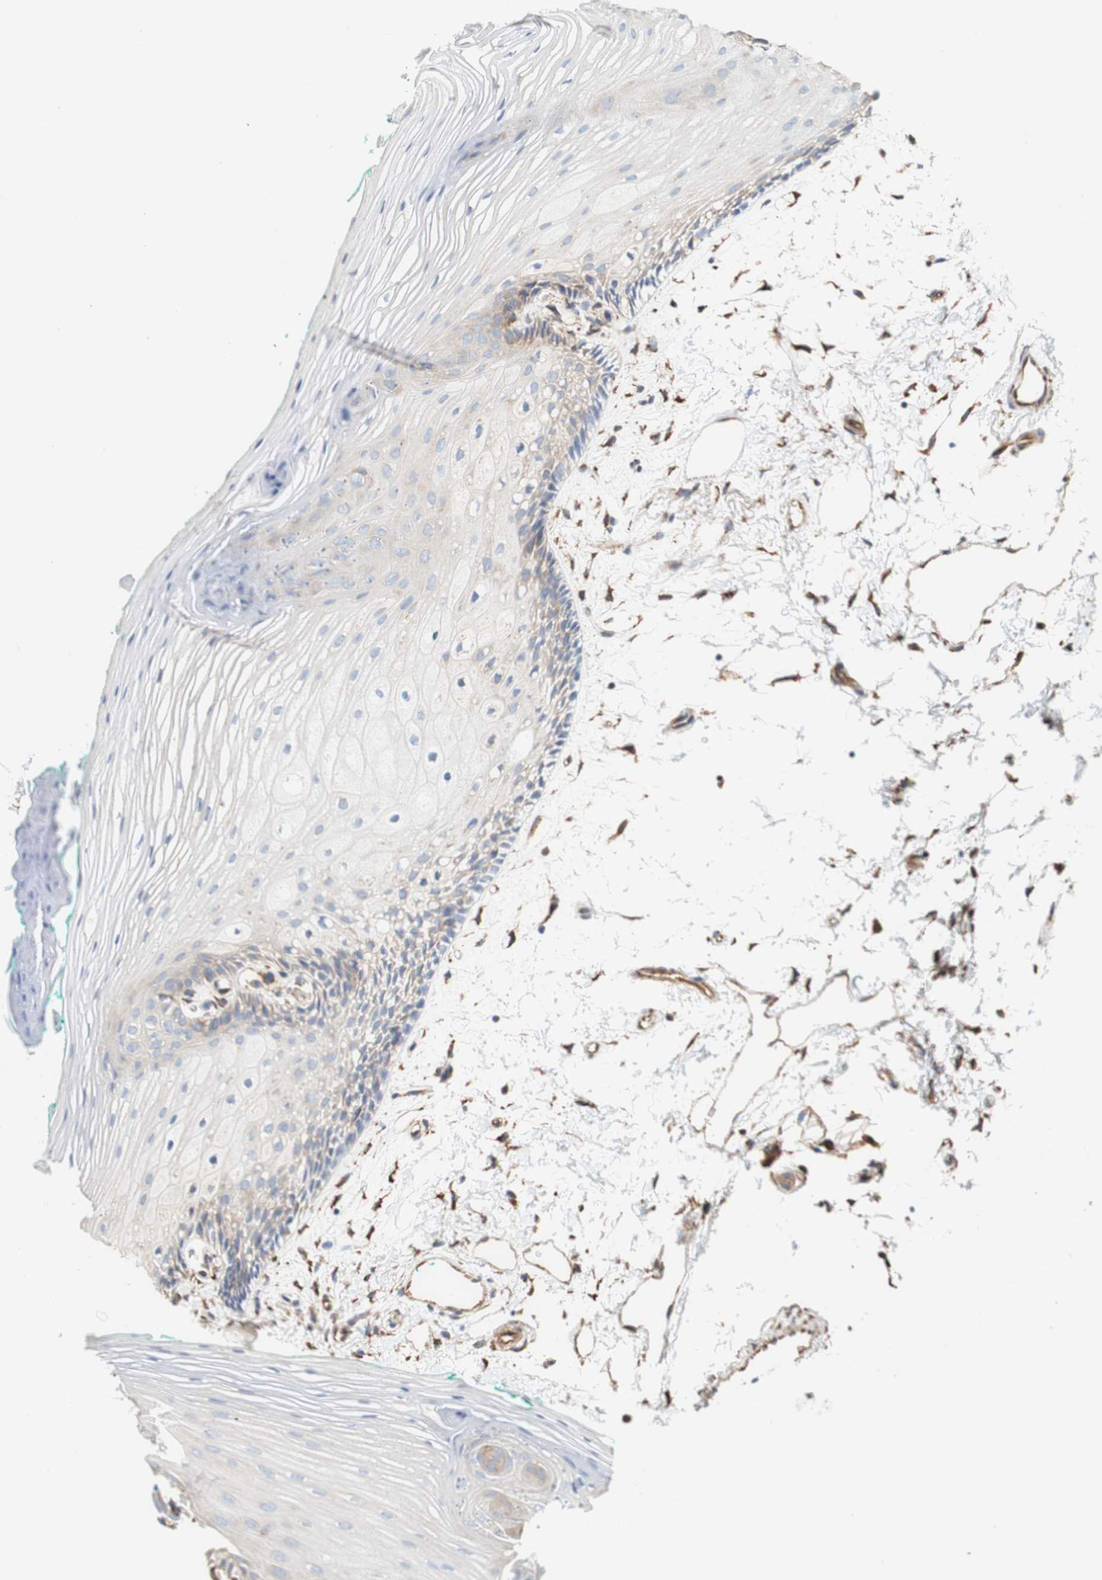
{"staining": {"intensity": "negative", "quantity": "none", "location": "none"}, "tissue": "oral mucosa", "cell_type": "Squamous epithelial cells", "image_type": "normal", "snomed": [{"axis": "morphology", "description": "Normal tissue, NOS"}, {"axis": "topography", "description": "Skeletal muscle"}, {"axis": "topography", "description": "Oral tissue"}, {"axis": "topography", "description": "Peripheral nerve tissue"}], "caption": "Immunohistochemistry (IHC) micrograph of benign oral mucosa stained for a protein (brown), which reveals no staining in squamous epithelial cells. Brightfield microscopy of IHC stained with DAB (brown) and hematoxylin (blue), captured at high magnification.", "gene": "EIF2AK4", "patient": {"sex": "female", "age": 84}}